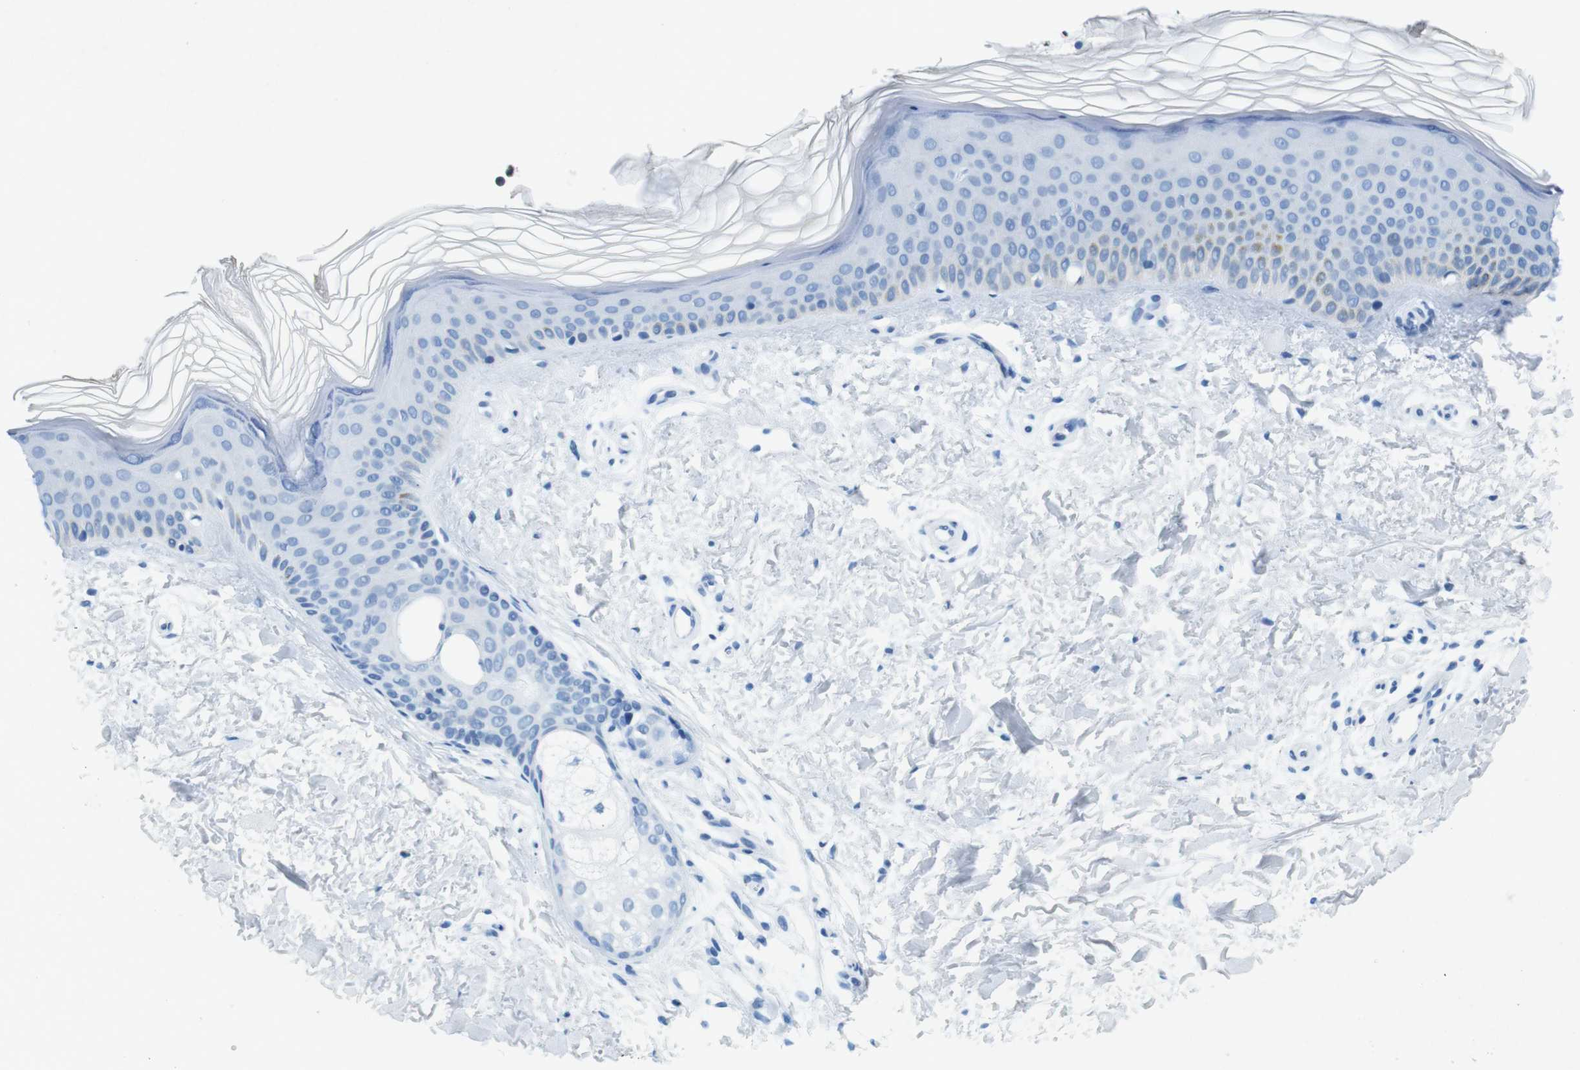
{"staining": {"intensity": "negative", "quantity": "none", "location": "none"}, "tissue": "skin", "cell_type": "Fibroblasts", "image_type": "normal", "snomed": [{"axis": "morphology", "description": "Normal tissue, NOS"}, {"axis": "topography", "description": "Skin"}], "caption": "The histopathology image exhibits no significant expression in fibroblasts of skin.", "gene": "CTAG1B", "patient": {"sex": "female", "age": 19}}